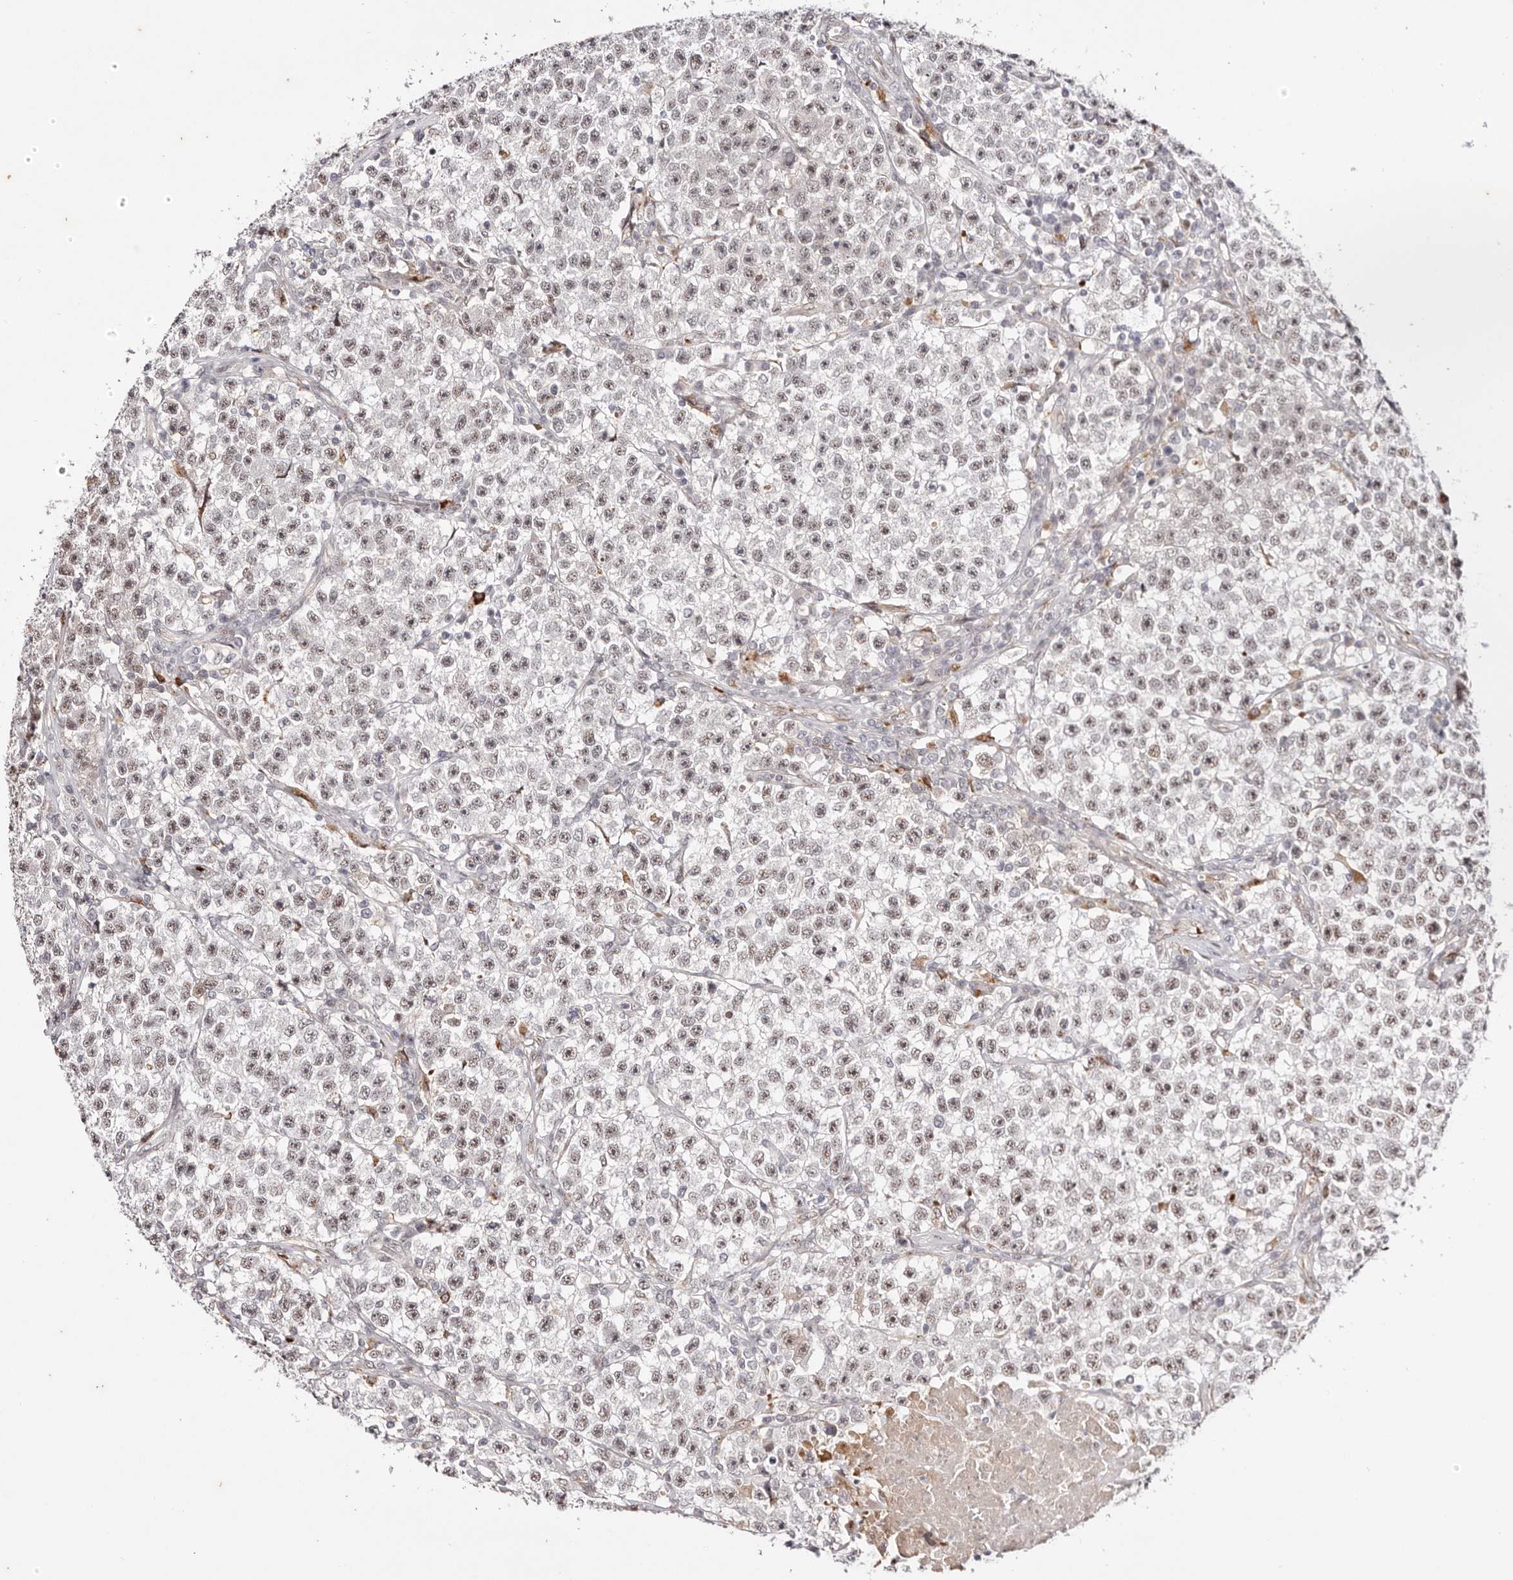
{"staining": {"intensity": "moderate", "quantity": ">75%", "location": "nuclear"}, "tissue": "testis cancer", "cell_type": "Tumor cells", "image_type": "cancer", "snomed": [{"axis": "morphology", "description": "Seminoma, NOS"}, {"axis": "topography", "description": "Testis"}], "caption": "There is medium levels of moderate nuclear expression in tumor cells of seminoma (testis), as demonstrated by immunohistochemical staining (brown color).", "gene": "WRN", "patient": {"sex": "male", "age": 22}}